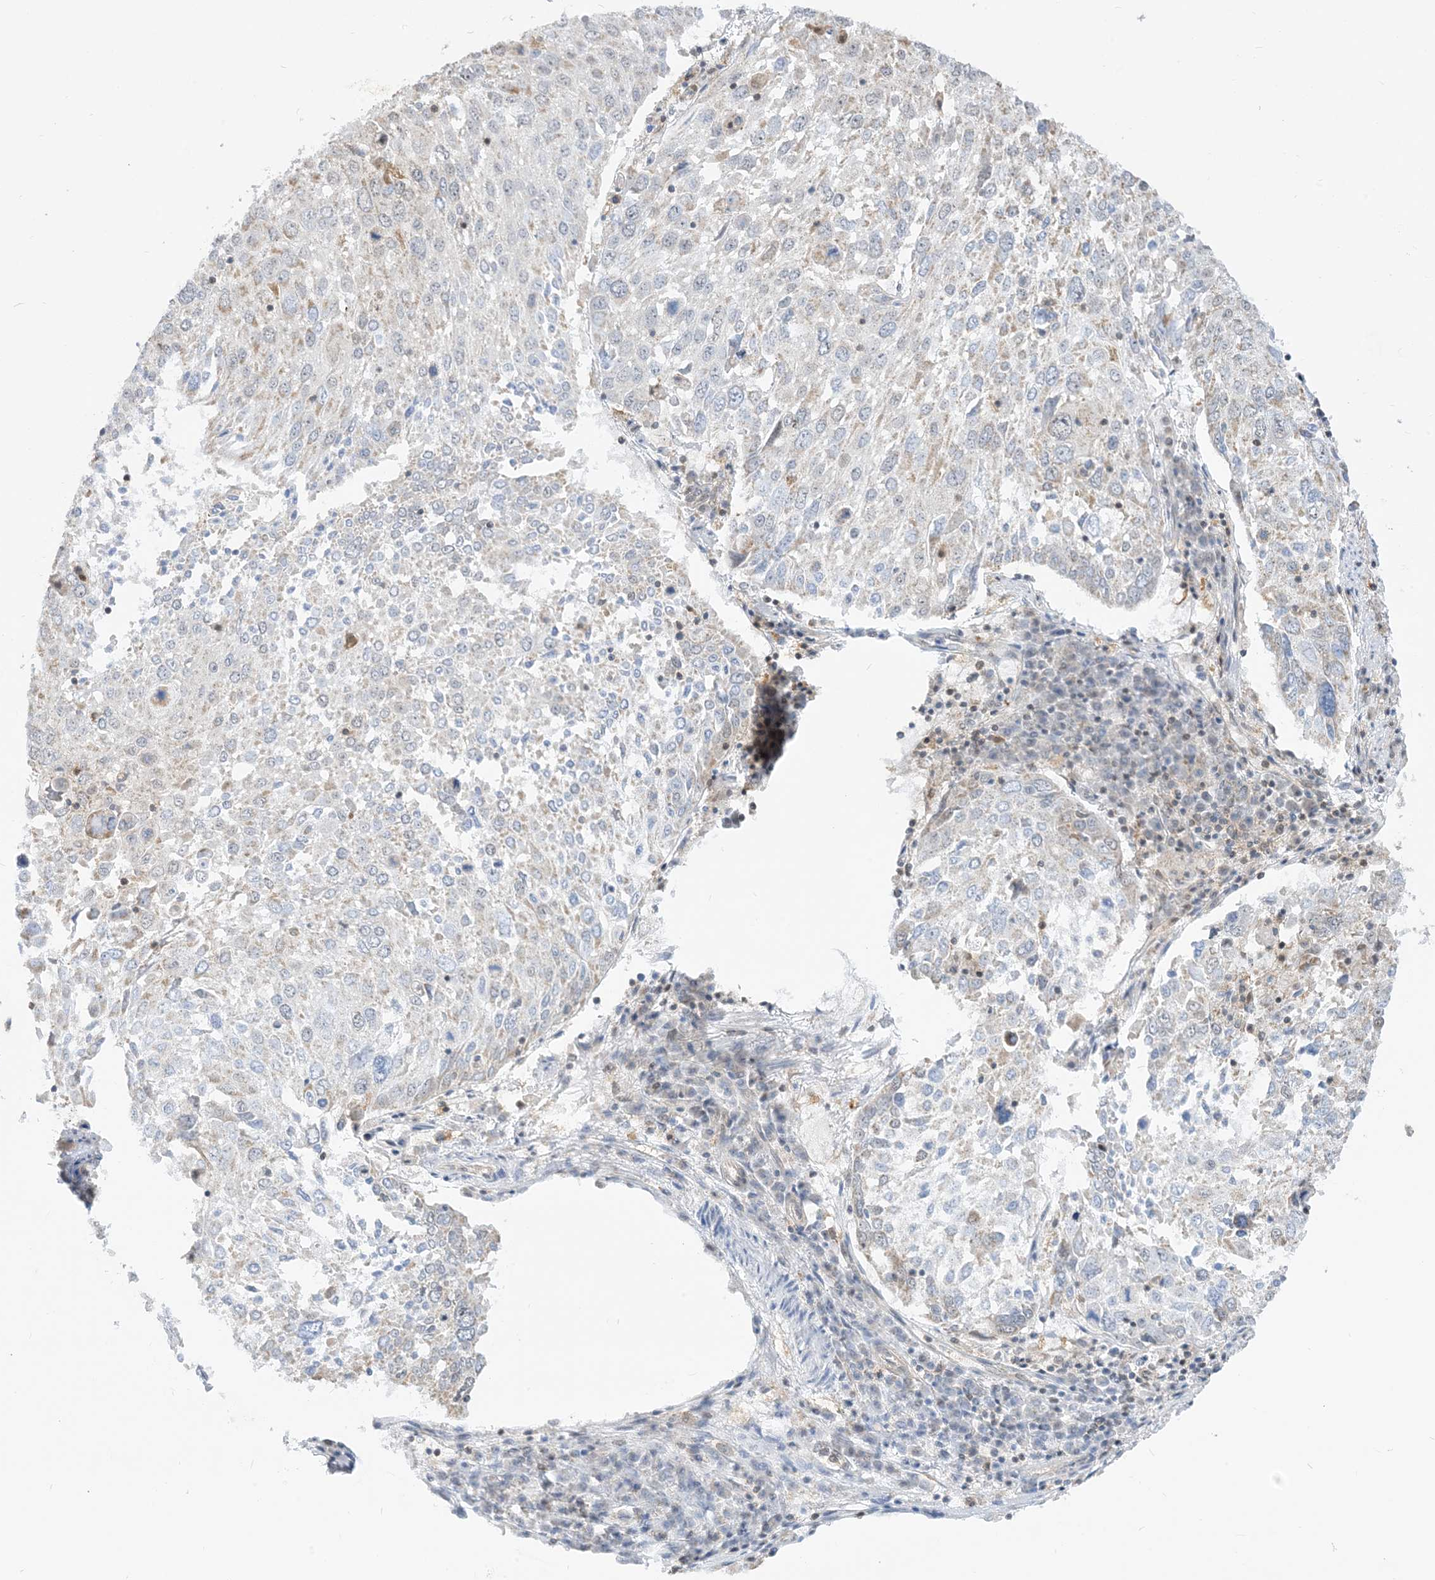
{"staining": {"intensity": "negative", "quantity": "none", "location": "none"}, "tissue": "lung cancer", "cell_type": "Tumor cells", "image_type": "cancer", "snomed": [{"axis": "morphology", "description": "Squamous cell carcinoma, NOS"}, {"axis": "topography", "description": "Lung"}], "caption": "This histopathology image is of lung cancer stained with immunohistochemistry to label a protein in brown with the nuclei are counter-stained blue. There is no staining in tumor cells.", "gene": "CASP4", "patient": {"sex": "male", "age": 65}}